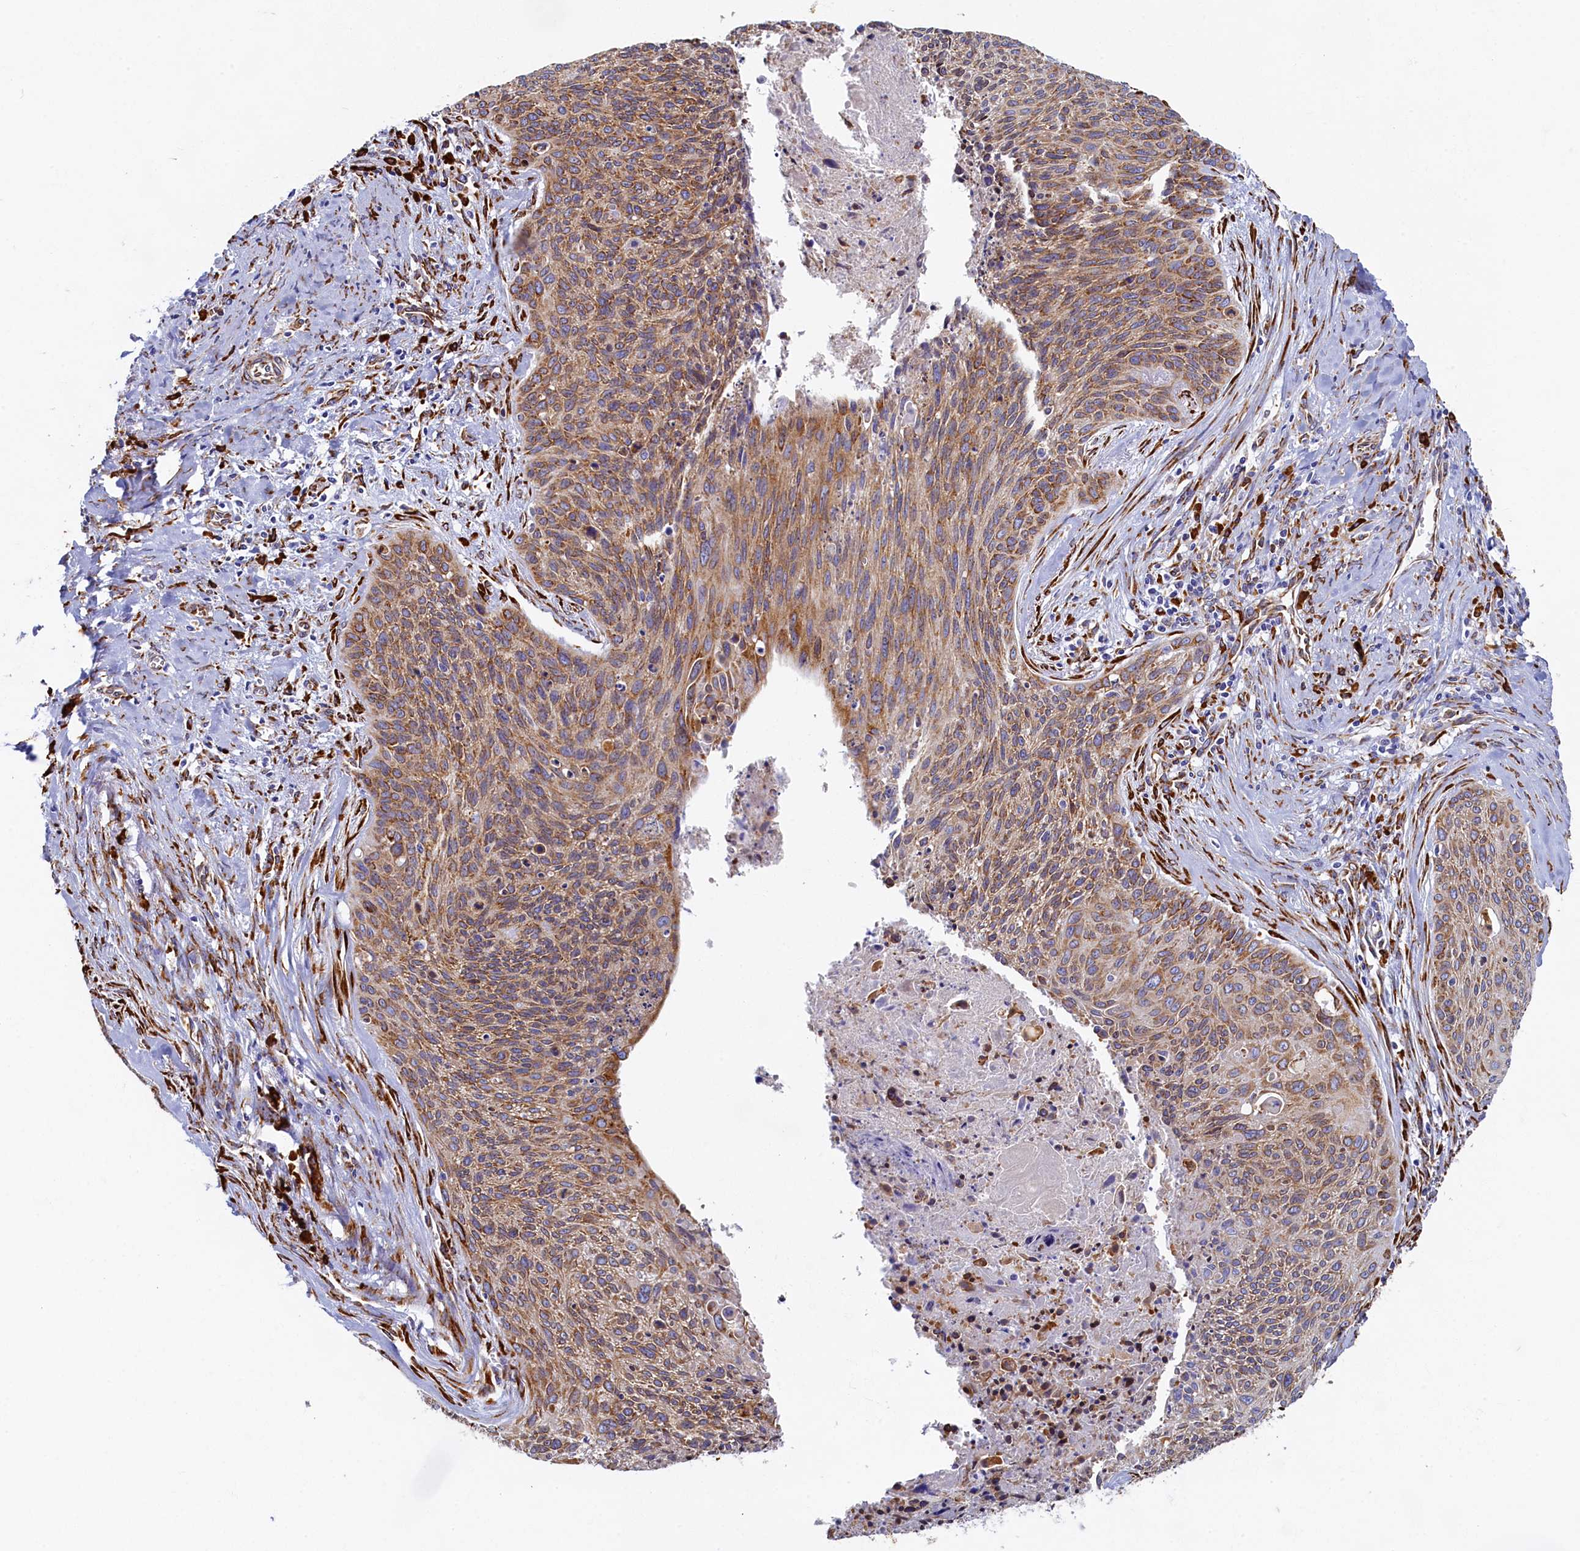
{"staining": {"intensity": "moderate", "quantity": "25%-75%", "location": "cytoplasmic/membranous"}, "tissue": "cervical cancer", "cell_type": "Tumor cells", "image_type": "cancer", "snomed": [{"axis": "morphology", "description": "Squamous cell carcinoma, NOS"}, {"axis": "topography", "description": "Cervix"}], "caption": "IHC of cervical squamous cell carcinoma shows medium levels of moderate cytoplasmic/membranous expression in about 25%-75% of tumor cells.", "gene": "TMEM18", "patient": {"sex": "female", "age": 55}}